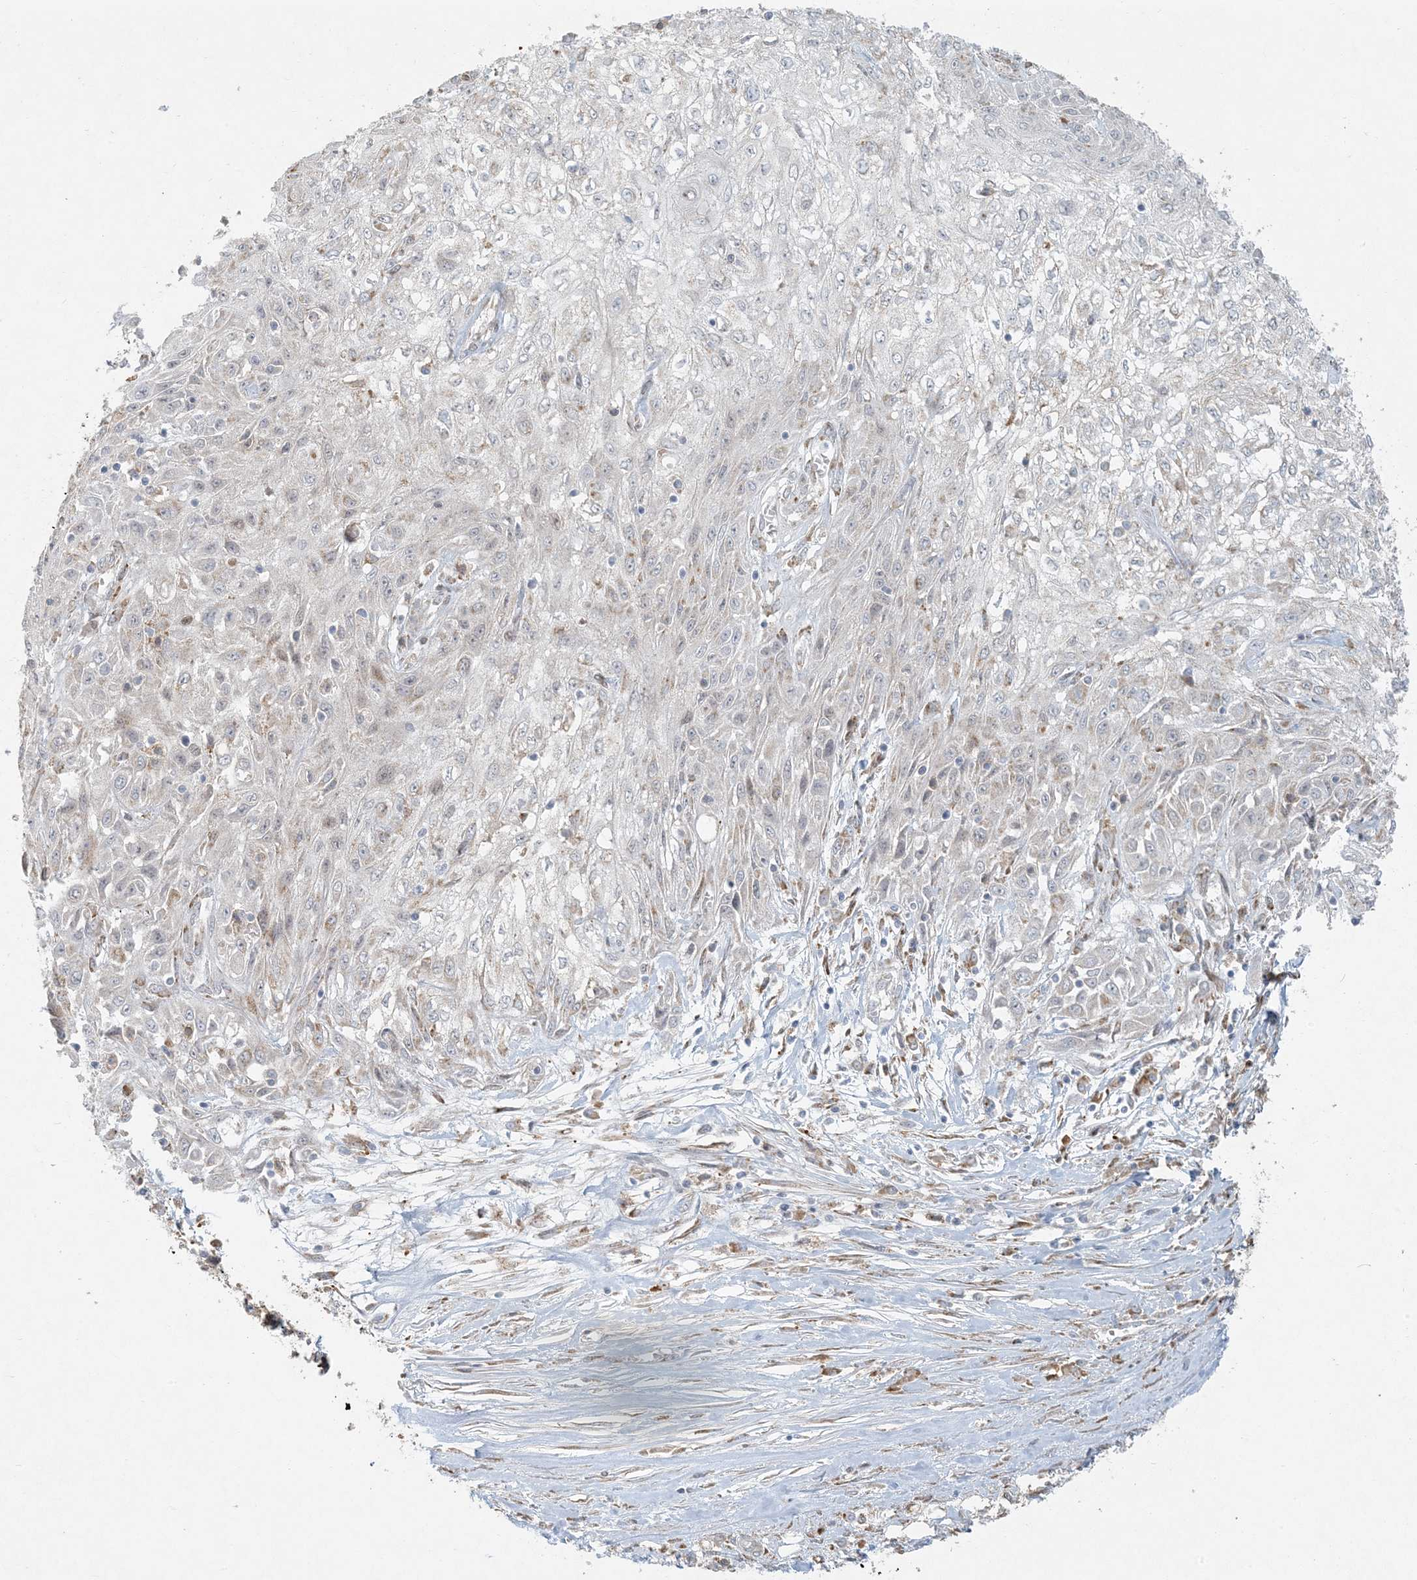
{"staining": {"intensity": "negative", "quantity": "none", "location": "none"}, "tissue": "skin cancer", "cell_type": "Tumor cells", "image_type": "cancer", "snomed": [{"axis": "morphology", "description": "Squamous cell carcinoma, NOS"}, {"axis": "morphology", "description": "Squamous cell carcinoma, metastatic, NOS"}, {"axis": "topography", "description": "Skin"}, {"axis": "topography", "description": "Lymph node"}], "caption": "Immunohistochemistry (IHC) micrograph of neoplastic tissue: skin cancer stained with DAB displays no significant protein staining in tumor cells.", "gene": "HACL1", "patient": {"sex": "male", "age": 75}}